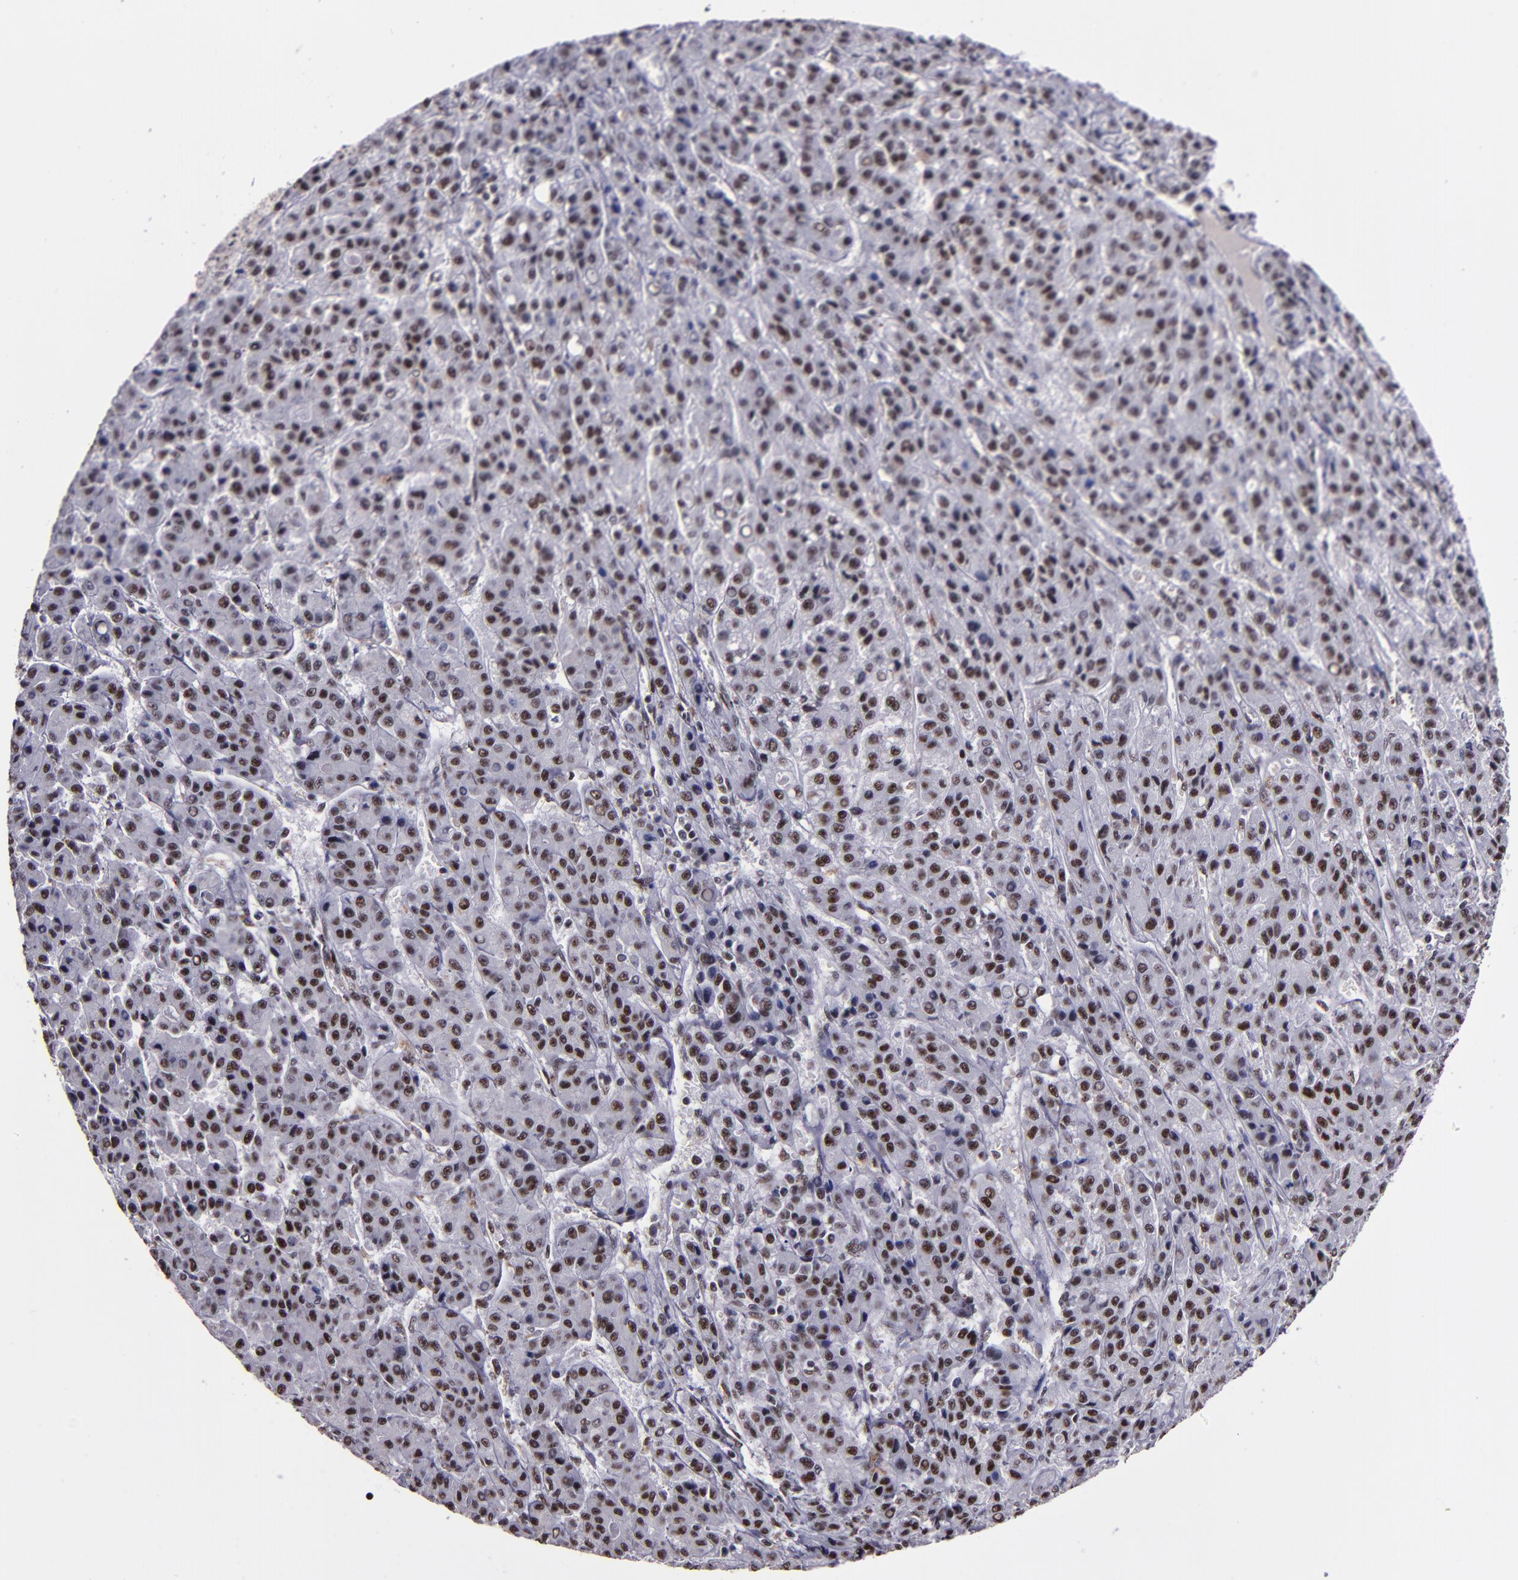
{"staining": {"intensity": "moderate", "quantity": ">75%", "location": "nuclear"}, "tissue": "liver cancer", "cell_type": "Tumor cells", "image_type": "cancer", "snomed": [{"axis": "morphology", "description": "Carcinoma, Hepatocellular, NOS"}, {"axis": "topography", "description": "Liver"}], "caption": "Protein analysis of hepatocellular carcinoma (liver) tissue demonstrates moderate nuclear staining in approximately >75% of tumor cells.", "gene": "PPP4R3A", "patient": {"sex": "male", "age": 70}}